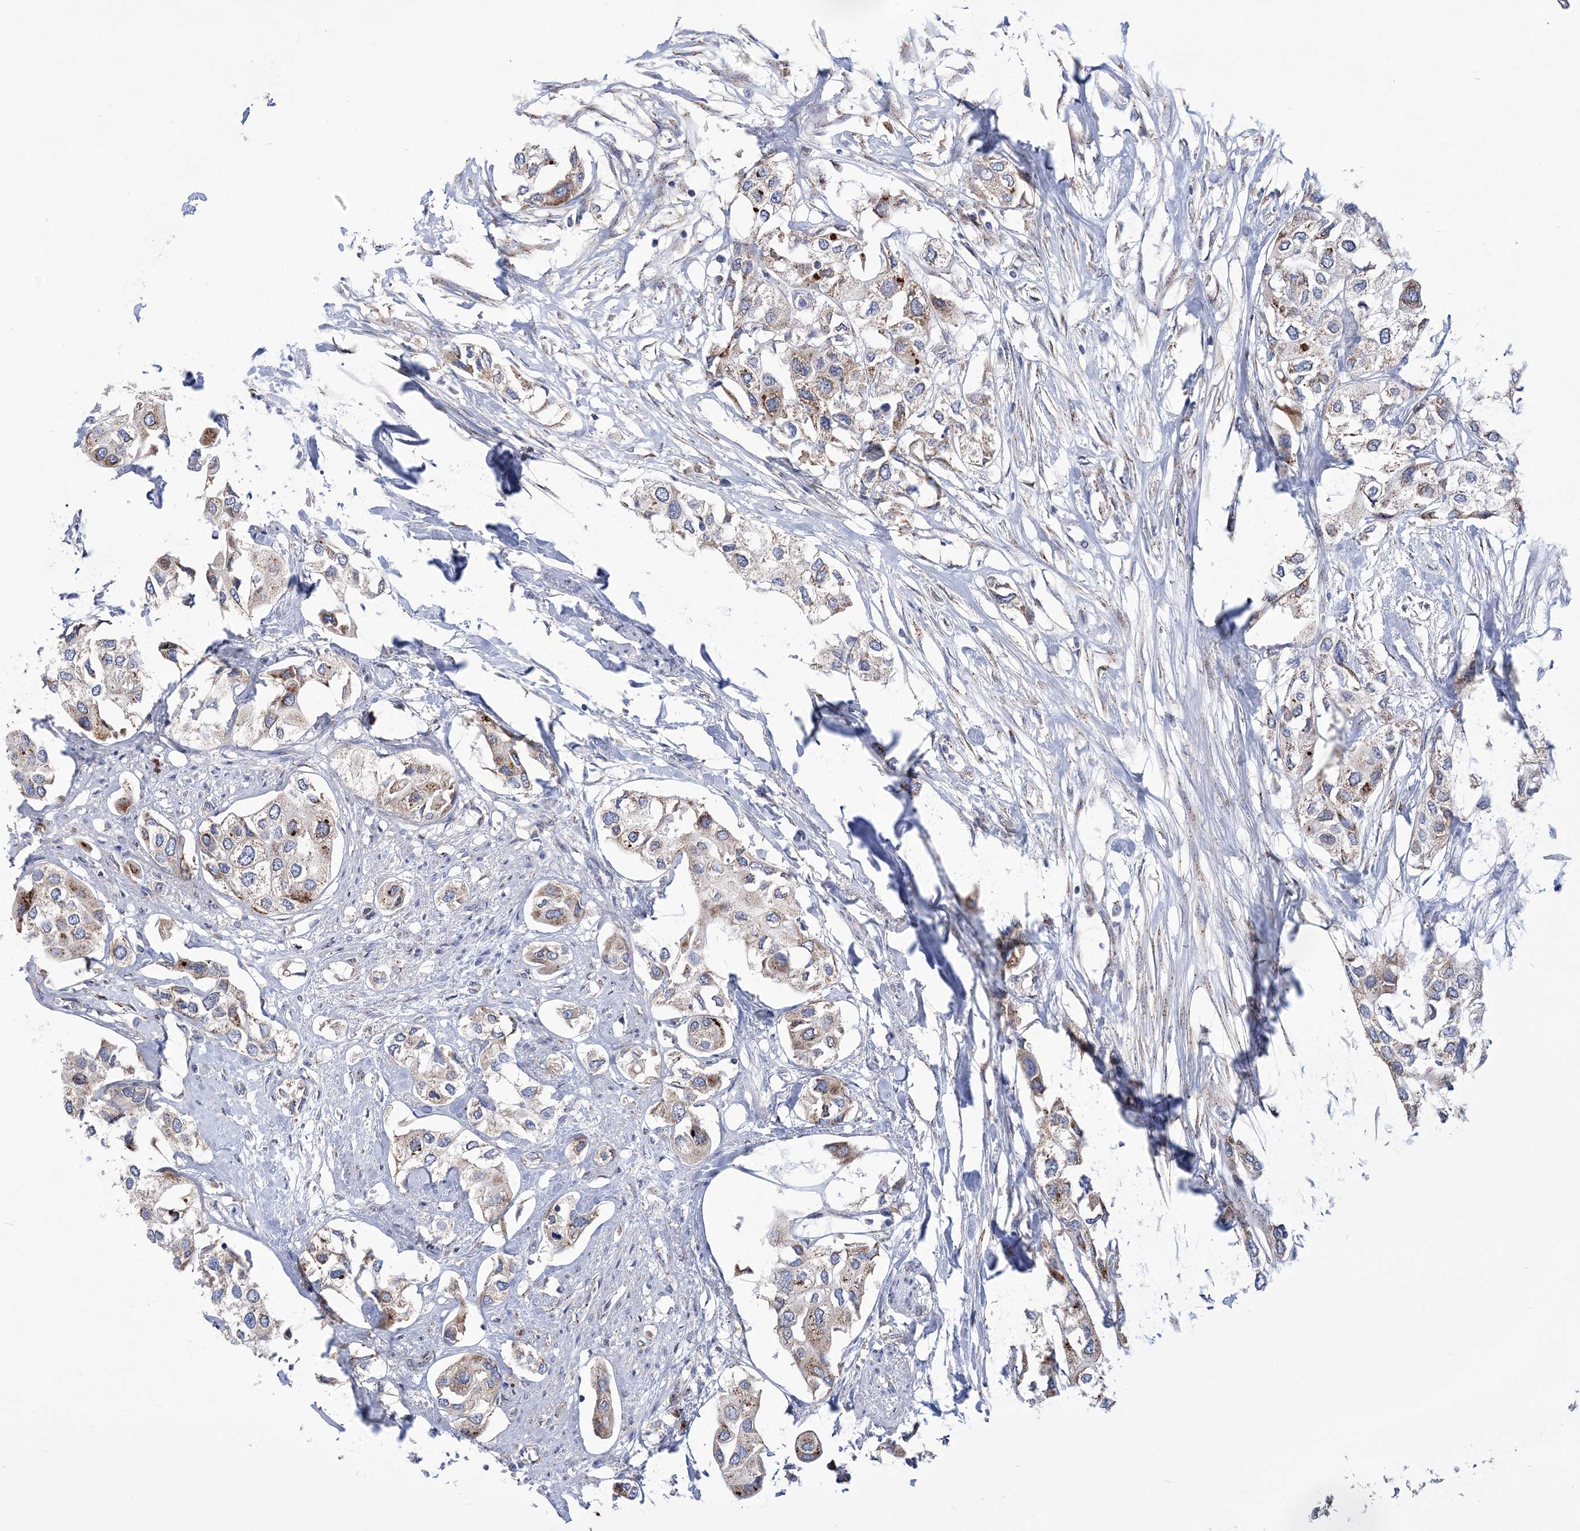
{"staining": {"intensity": "moderate", "quantity": "<25%", "location": "cytoplasmic/membranous"}, "tissue": "urothelial cancer", "cell_type": "Tumor cells", "image_type": "cancer", "snomed": [{"axis": "morphology", "description": "Urothelial carcinoma, High grade"}, {"axis": "topography", "description": "Urinary bladder"}], "caption": "The histopathology image demonstrates a brown stain indicating the presence of a protein in the cytoplasmic/membranous of tumor cells in urothelial carcinoma (high-grade). Immunohistochemistry stains the protein of interest in brown and the nuclei are stained blue.", "gene": "COPB2", "patient": {"sex": "male", "age": 64}}